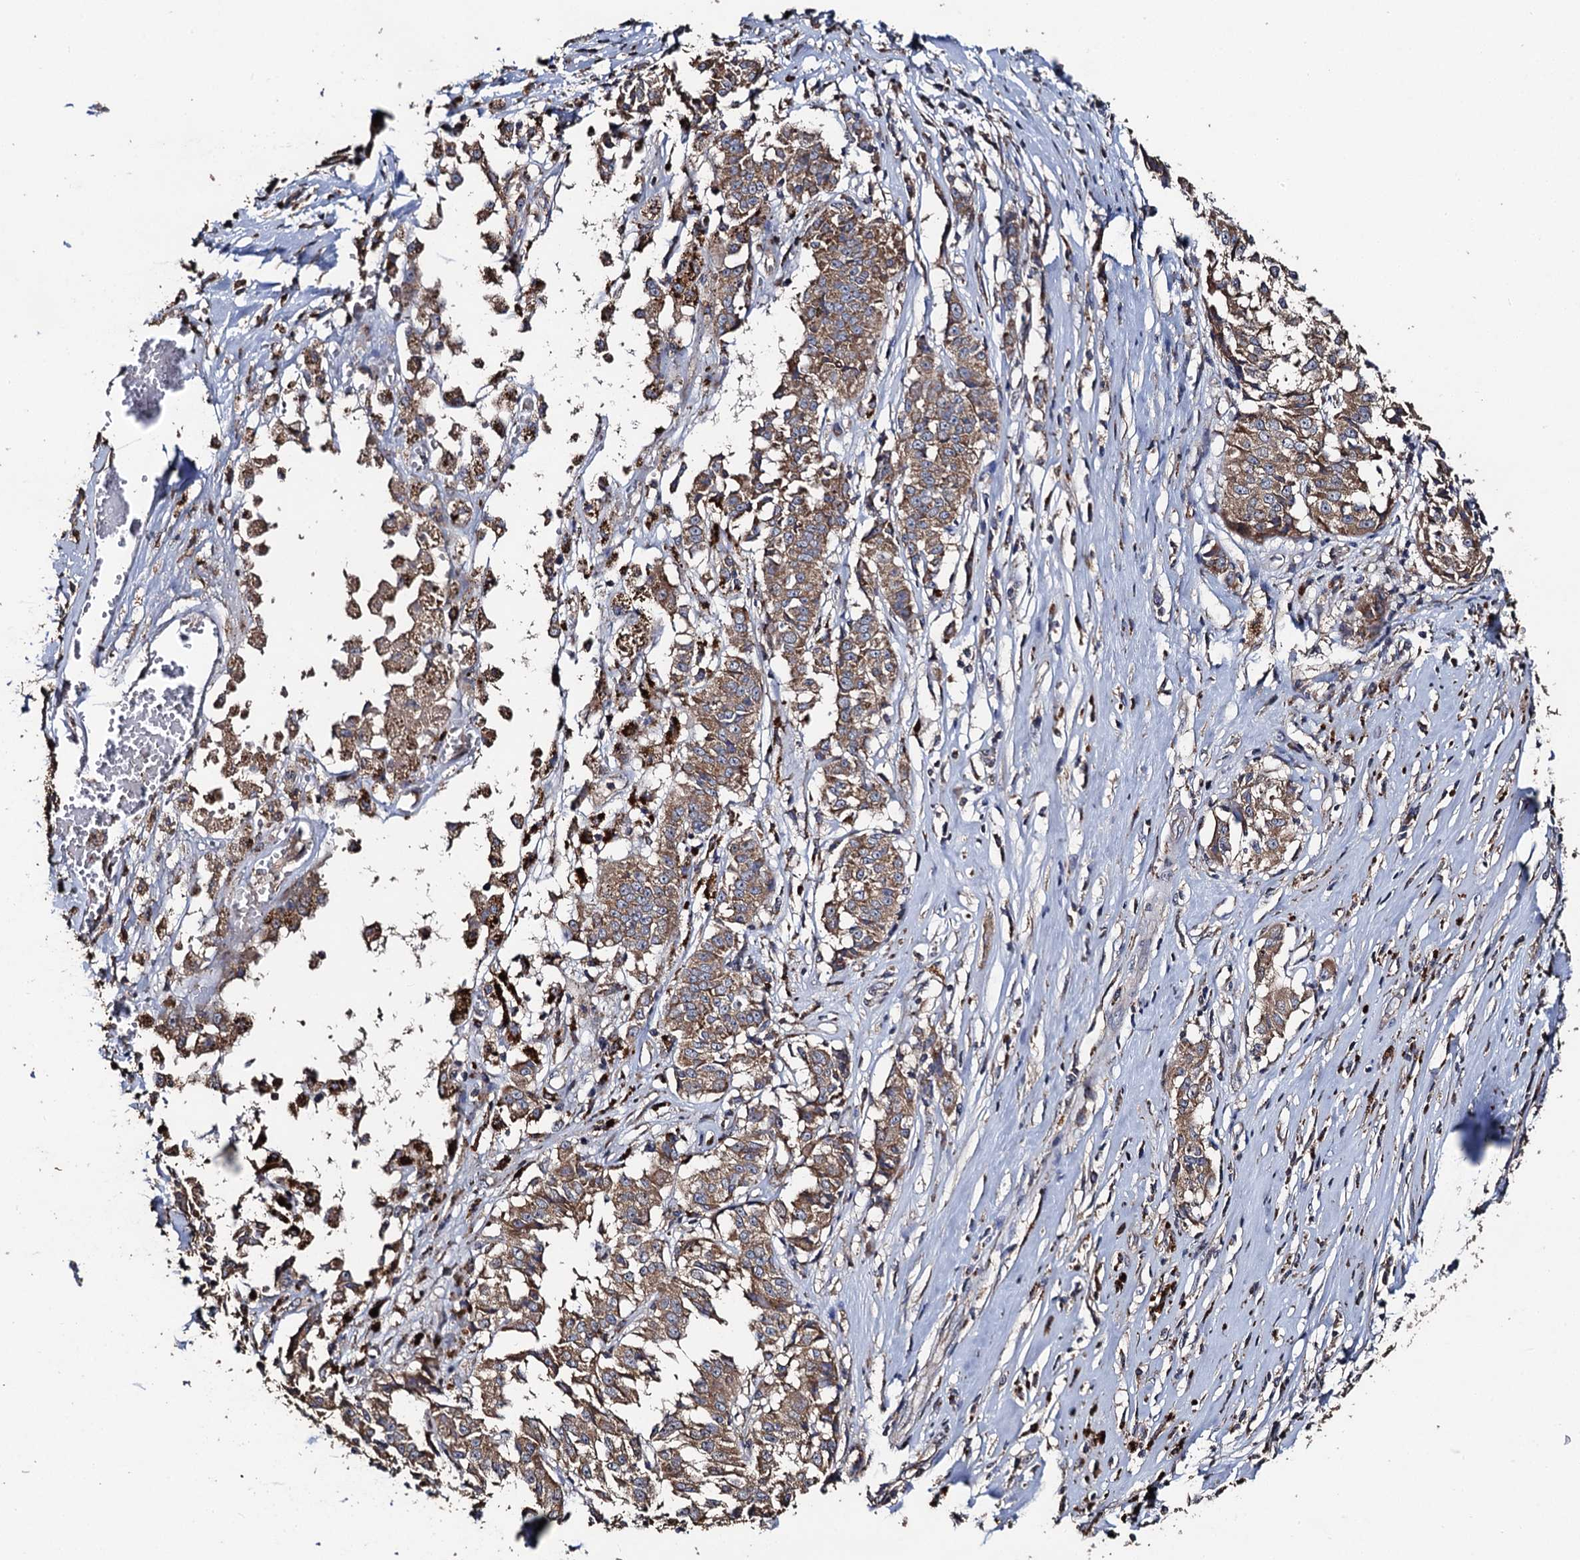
{"staining": {"intensity": "moderate", "quantity": ">75%", "location": "cytoplasmic/membranous"}, "tissue": "melanoma", "cell_type": "Tumor cells", "image_type": "cancer", "snomed": [{"axis": "morphology", "description": "Malignant melanoma, NOS"}, {"axis": "topography", "description": "Skin"}], "caption": "Protein expression analysis of melanoma displays moderate cytoplasmic/membranous staining in approximately >75% of tumor cells. (DAB = brown stain, brightfield microscopy at high magnification).", "gene": "PPTC7", "patient": {"sex": "female", "age": 72}}